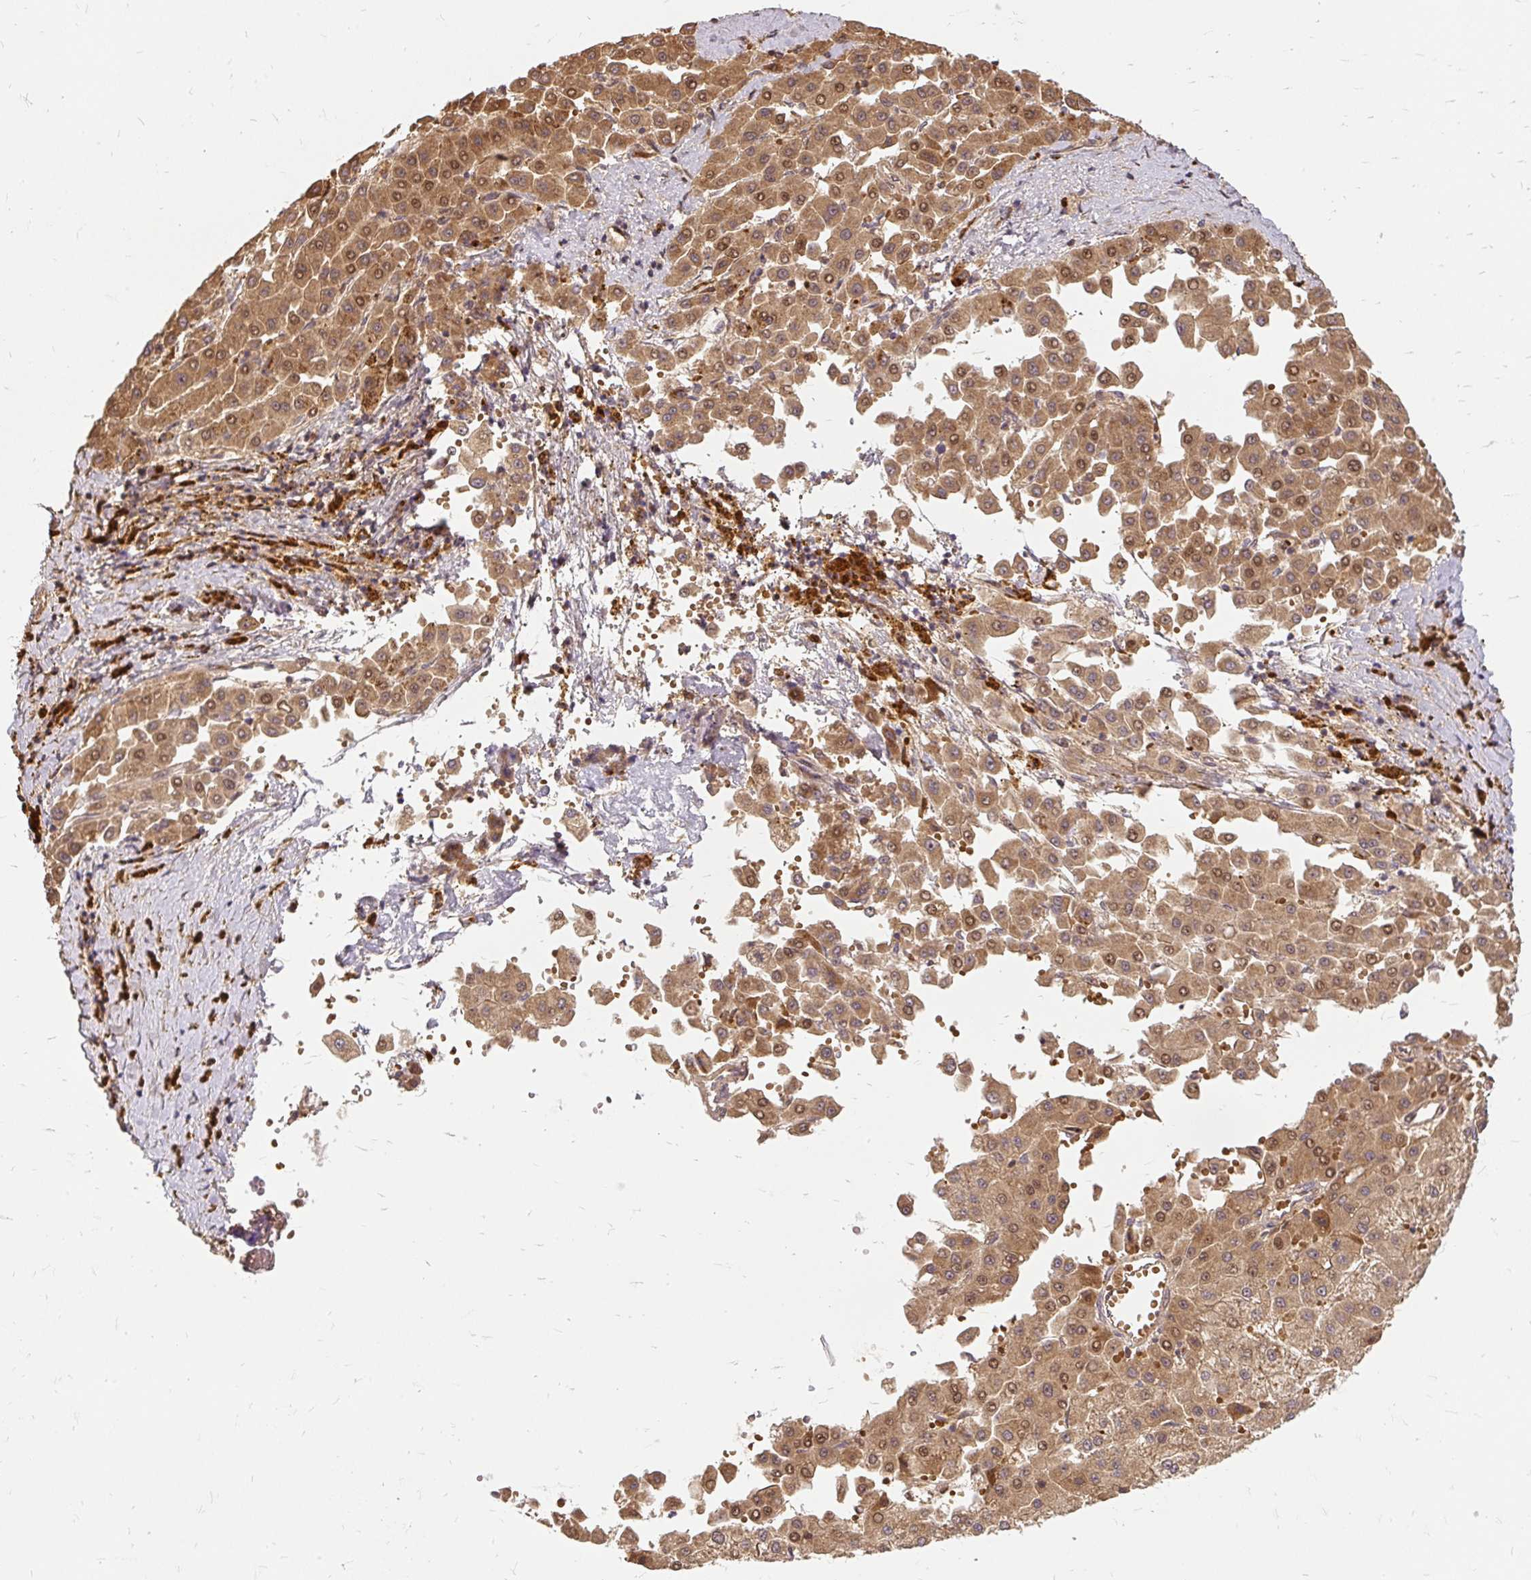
{"staining": {"intensity": "moderate", "quantity": ">75%", "location": "cytoplasmic/membranous,nuclear"}, "tissue": "liver cancer", "cell_type": "Tumor cells", "image_type": "cancer", "snomed": [{"axis": "morphology", "description": "Carcinoma, Hepatocellular, NOS"}, {"axis": "topography", "description": "Liver"}], "caption": "Tumor cells demonstrate medium levels of moderate cytoplasmic/membranous and nuclear positivity in approximately >75% of cells in human liver cancer.", "gene": "AP5S1", "patient": {"sex": "male", "age": 47}}